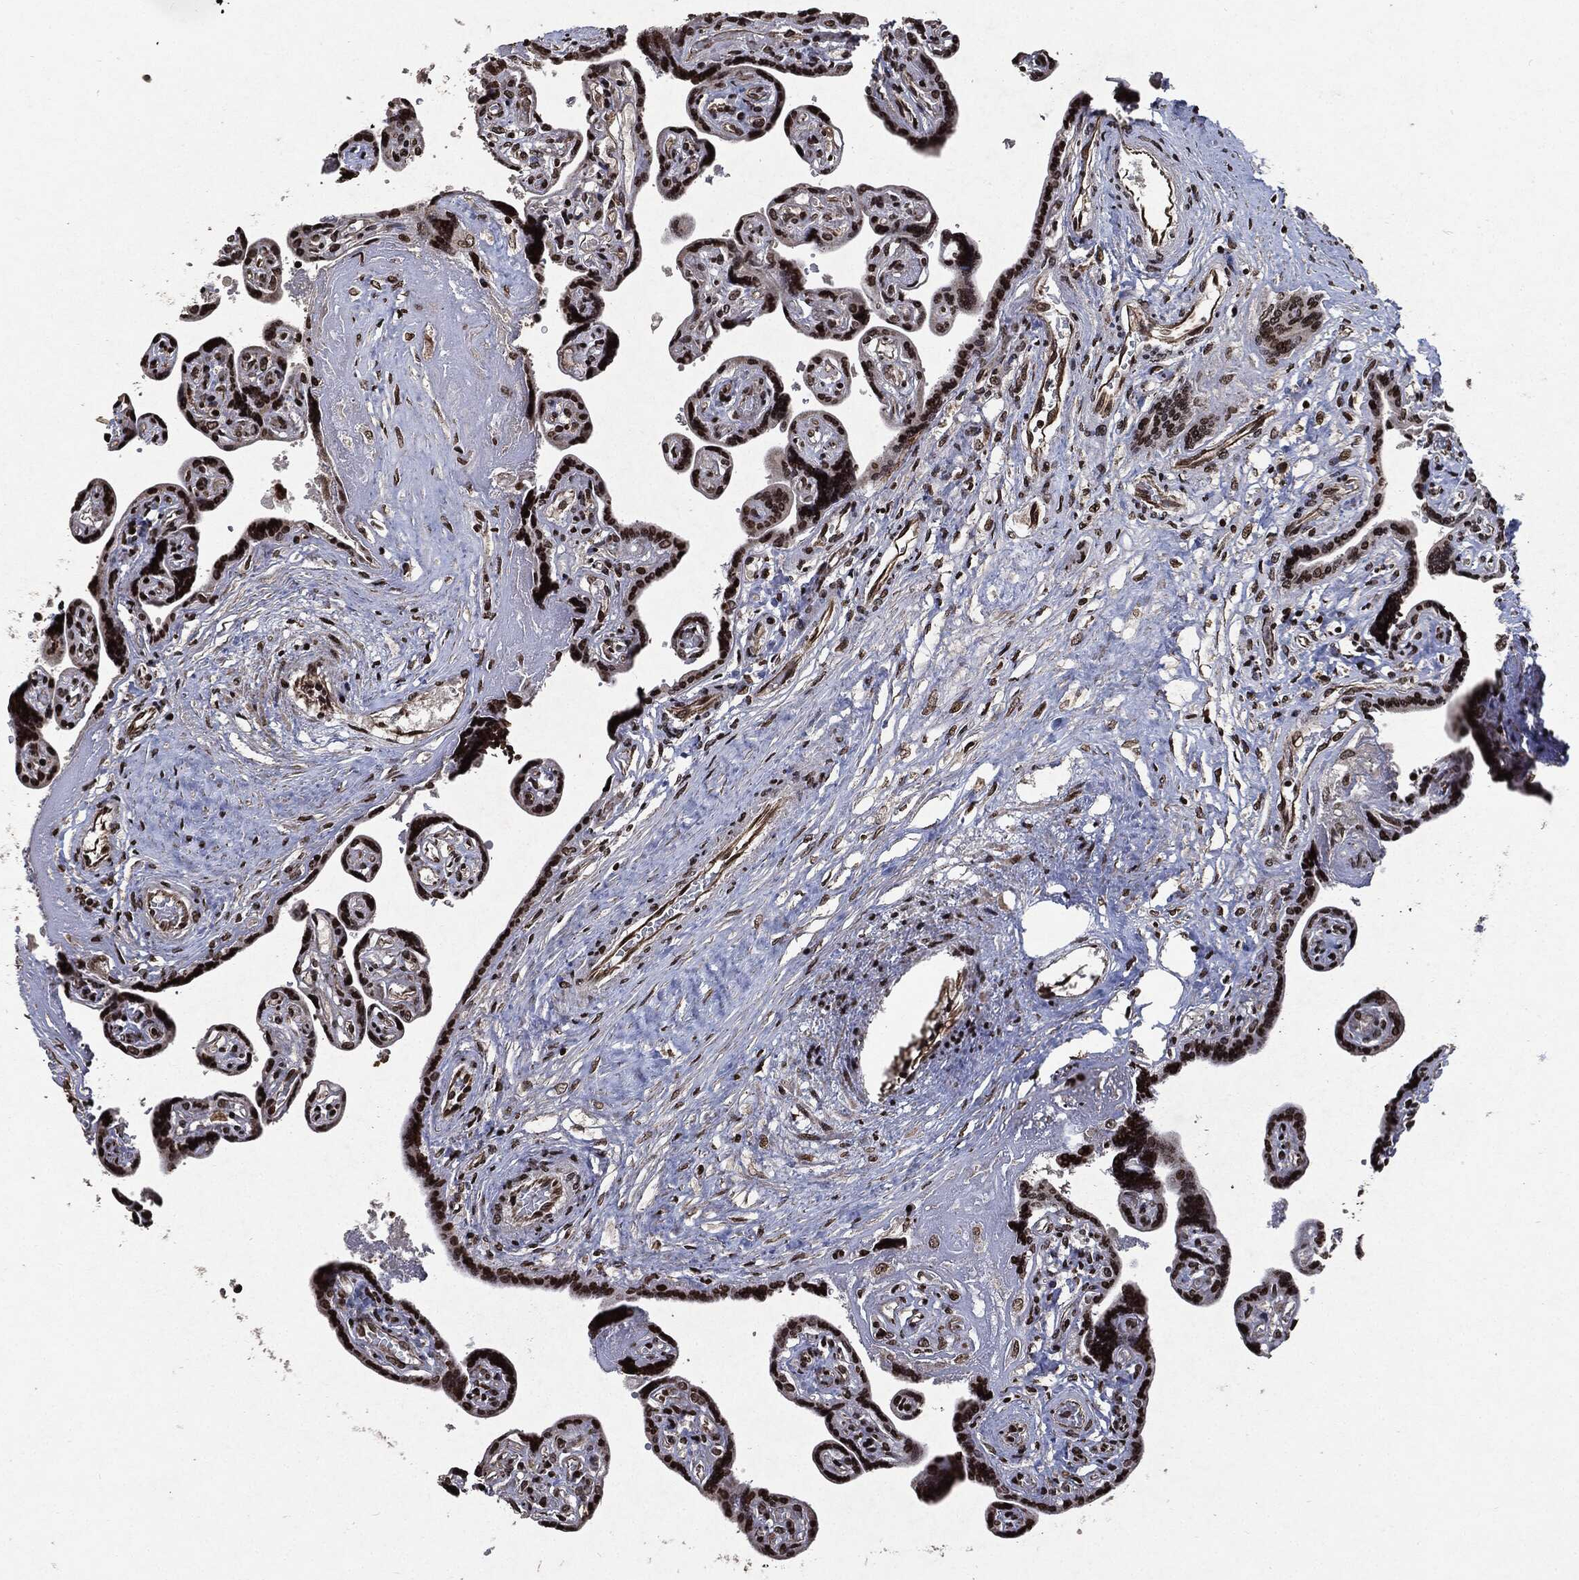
{"staining": {"intensity": "weak", "quantity": "25%-75%", "location": "cytoplasmic/membranous,nuclear"}, "tissue": "placenta", "cell_type": "Decidual cells", "image_type": "normal", "snomed": [{"axis": "morphology", "description": "Normal tissue, NOS"}, {"axis": "topography", "description": "Placenta"}], "caption": "Human placenta stained with a protein marker exhibits weak staining in decidual cells.", "gene": "JUN", "patient": {"sex": "female", "age": 32}}